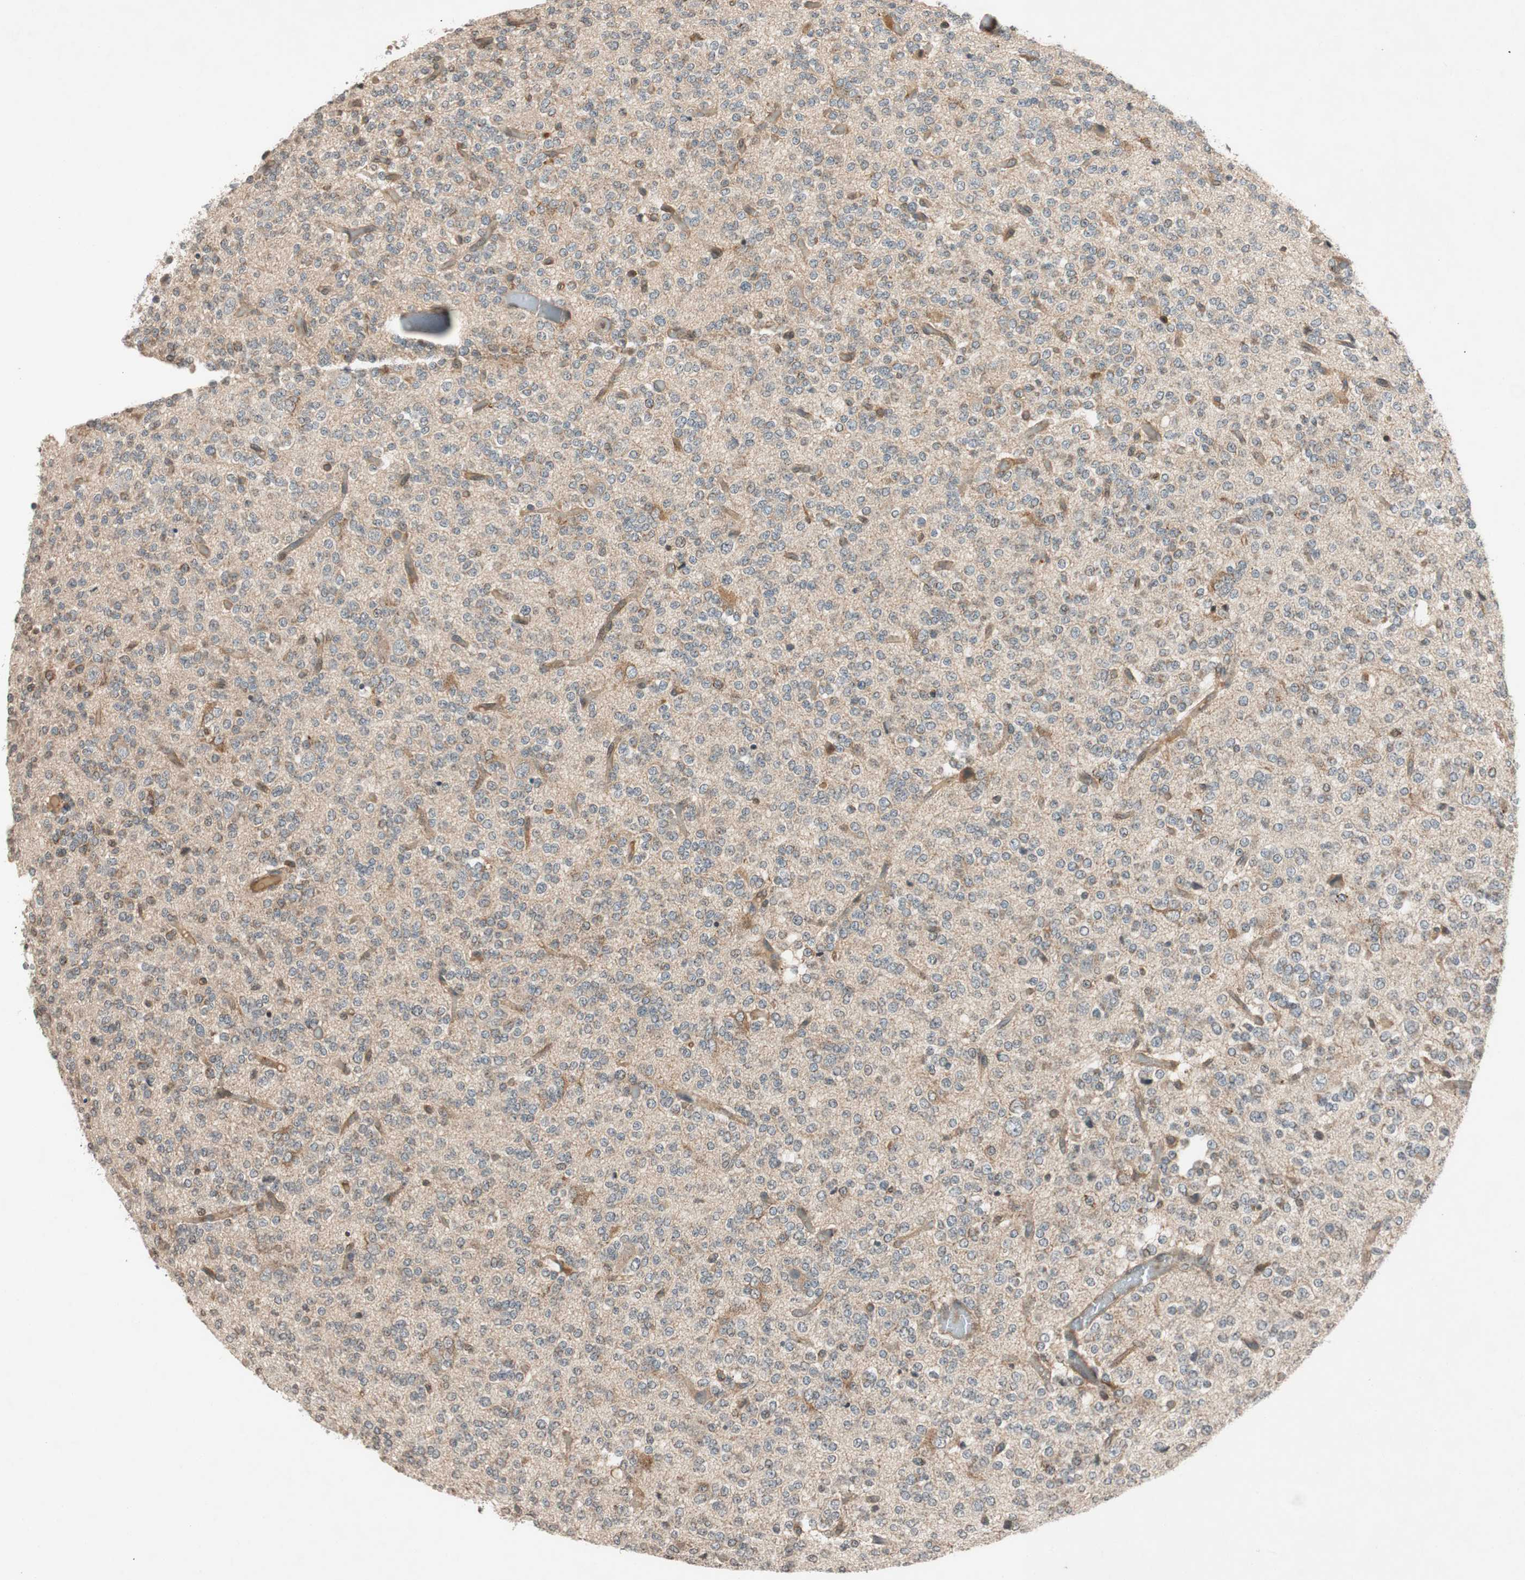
{"staining": {"intensity": "weak", "quantity": "25%-75%", "location": "cytoplasmic/membranous"}, "tissue": "glioma", "cell_type": "Tumor cells", "image_type": "cancer", "snomed": [{"axis": "morphology", "description": "Glioma, malignant, Low grade"}, {"axis": "topography", "description": "Brain"}], "caption": "A histopathology image of human malignant glioma (low-grade) stained for a protein shows weak cytoplasmic/membranous brown staining in tumor cells. (IHC, brightfield microscopy, high magnification).", "gene": "GCLM", "patient": {"sex": "male", "age": 38}}